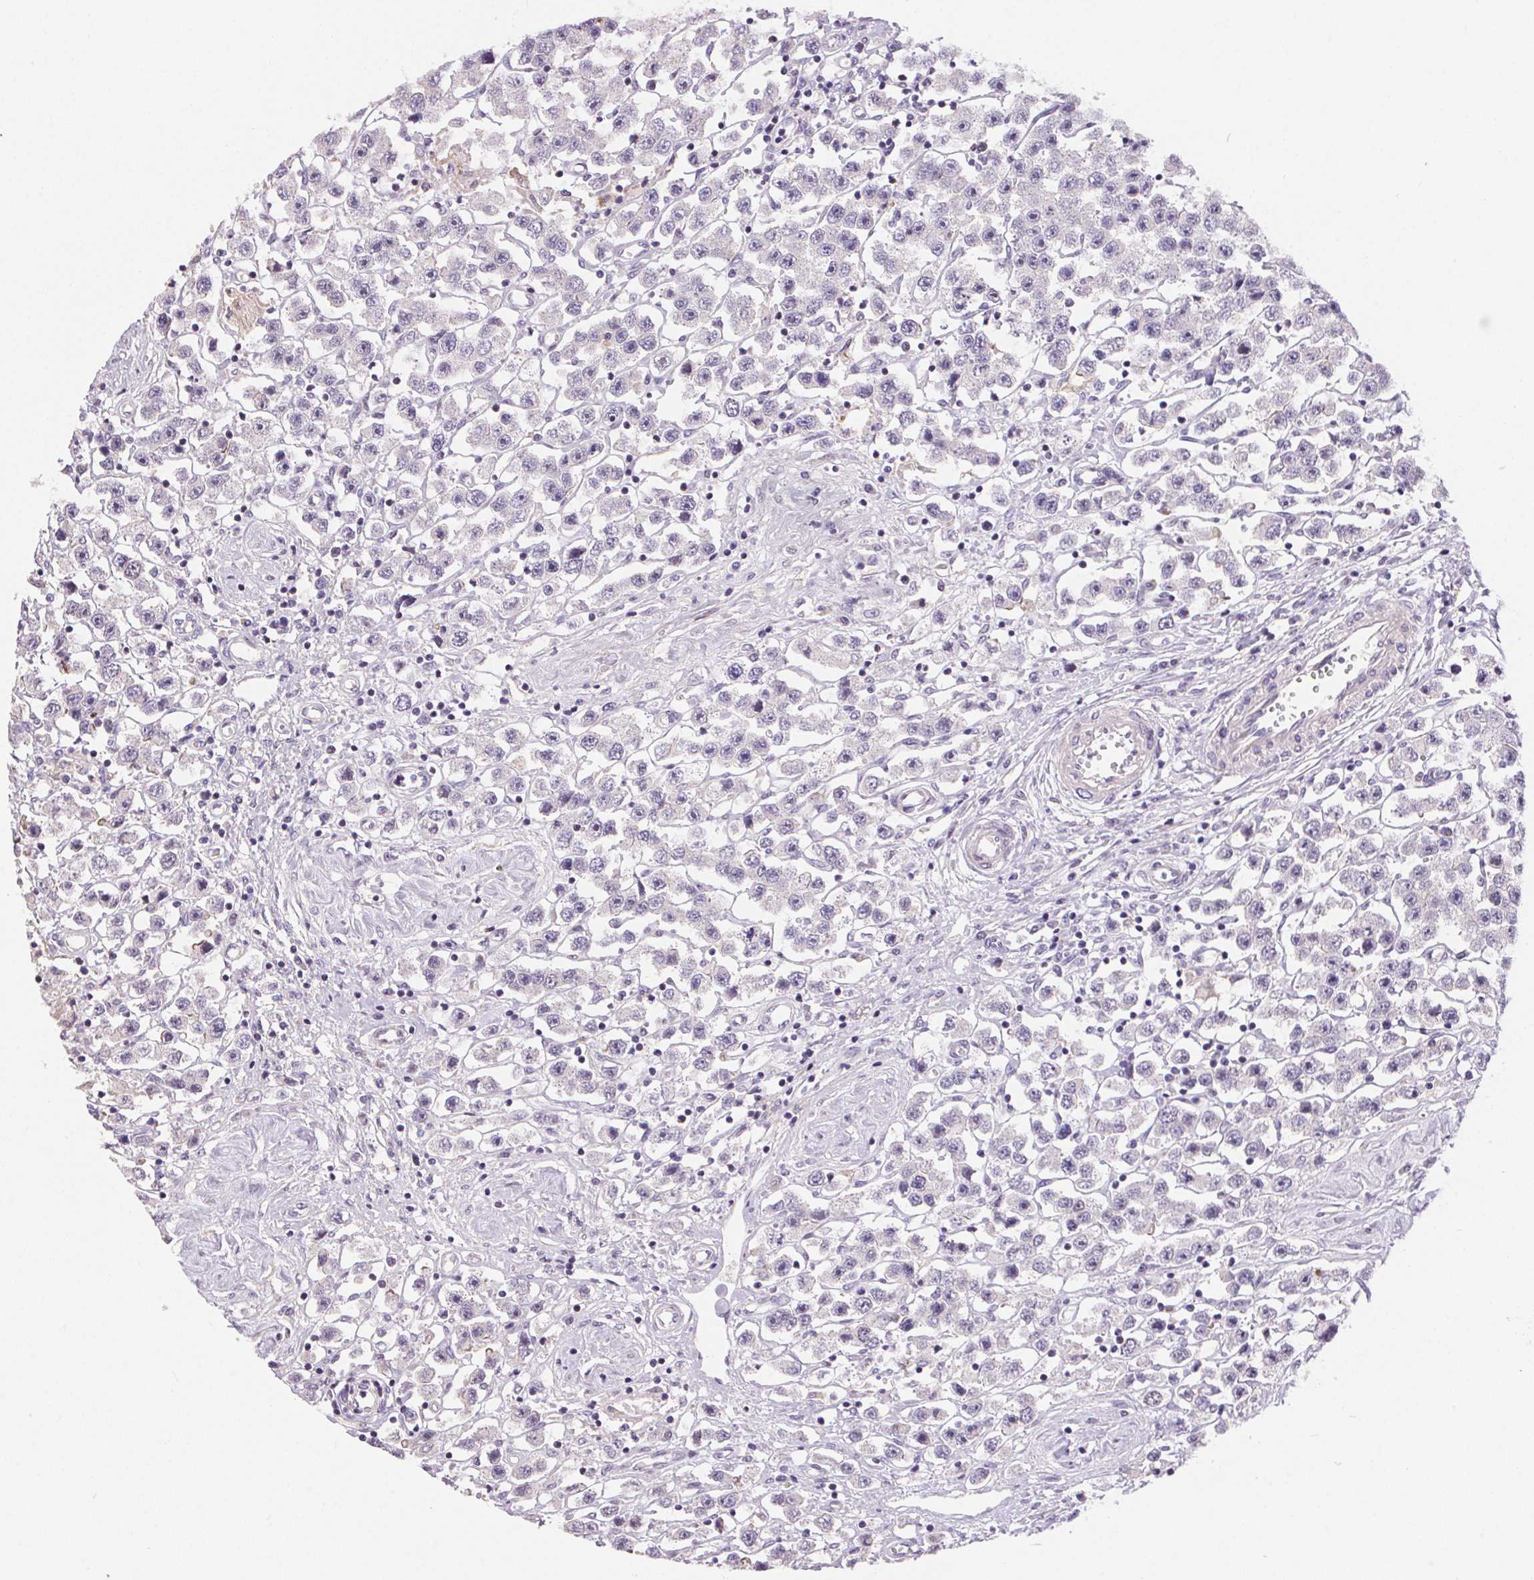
{"staining": {"intensity": "negative", "quantity": "none", "location": "none"}, "tissue": "testis cancer", "cell_type": "Tumor cells", "image_type": "cancer", "snomed": [{"axis": "morphology", "description": "Seminoma, NOS"}, {"axis": "topography", "description": "Testis"}], "caption": "Protein analysis of seminoma (testis) demonstrates no significant staining in tumor cells.", "gene": "UNC13B", "patient": {"sex": "male", "age": 45}}